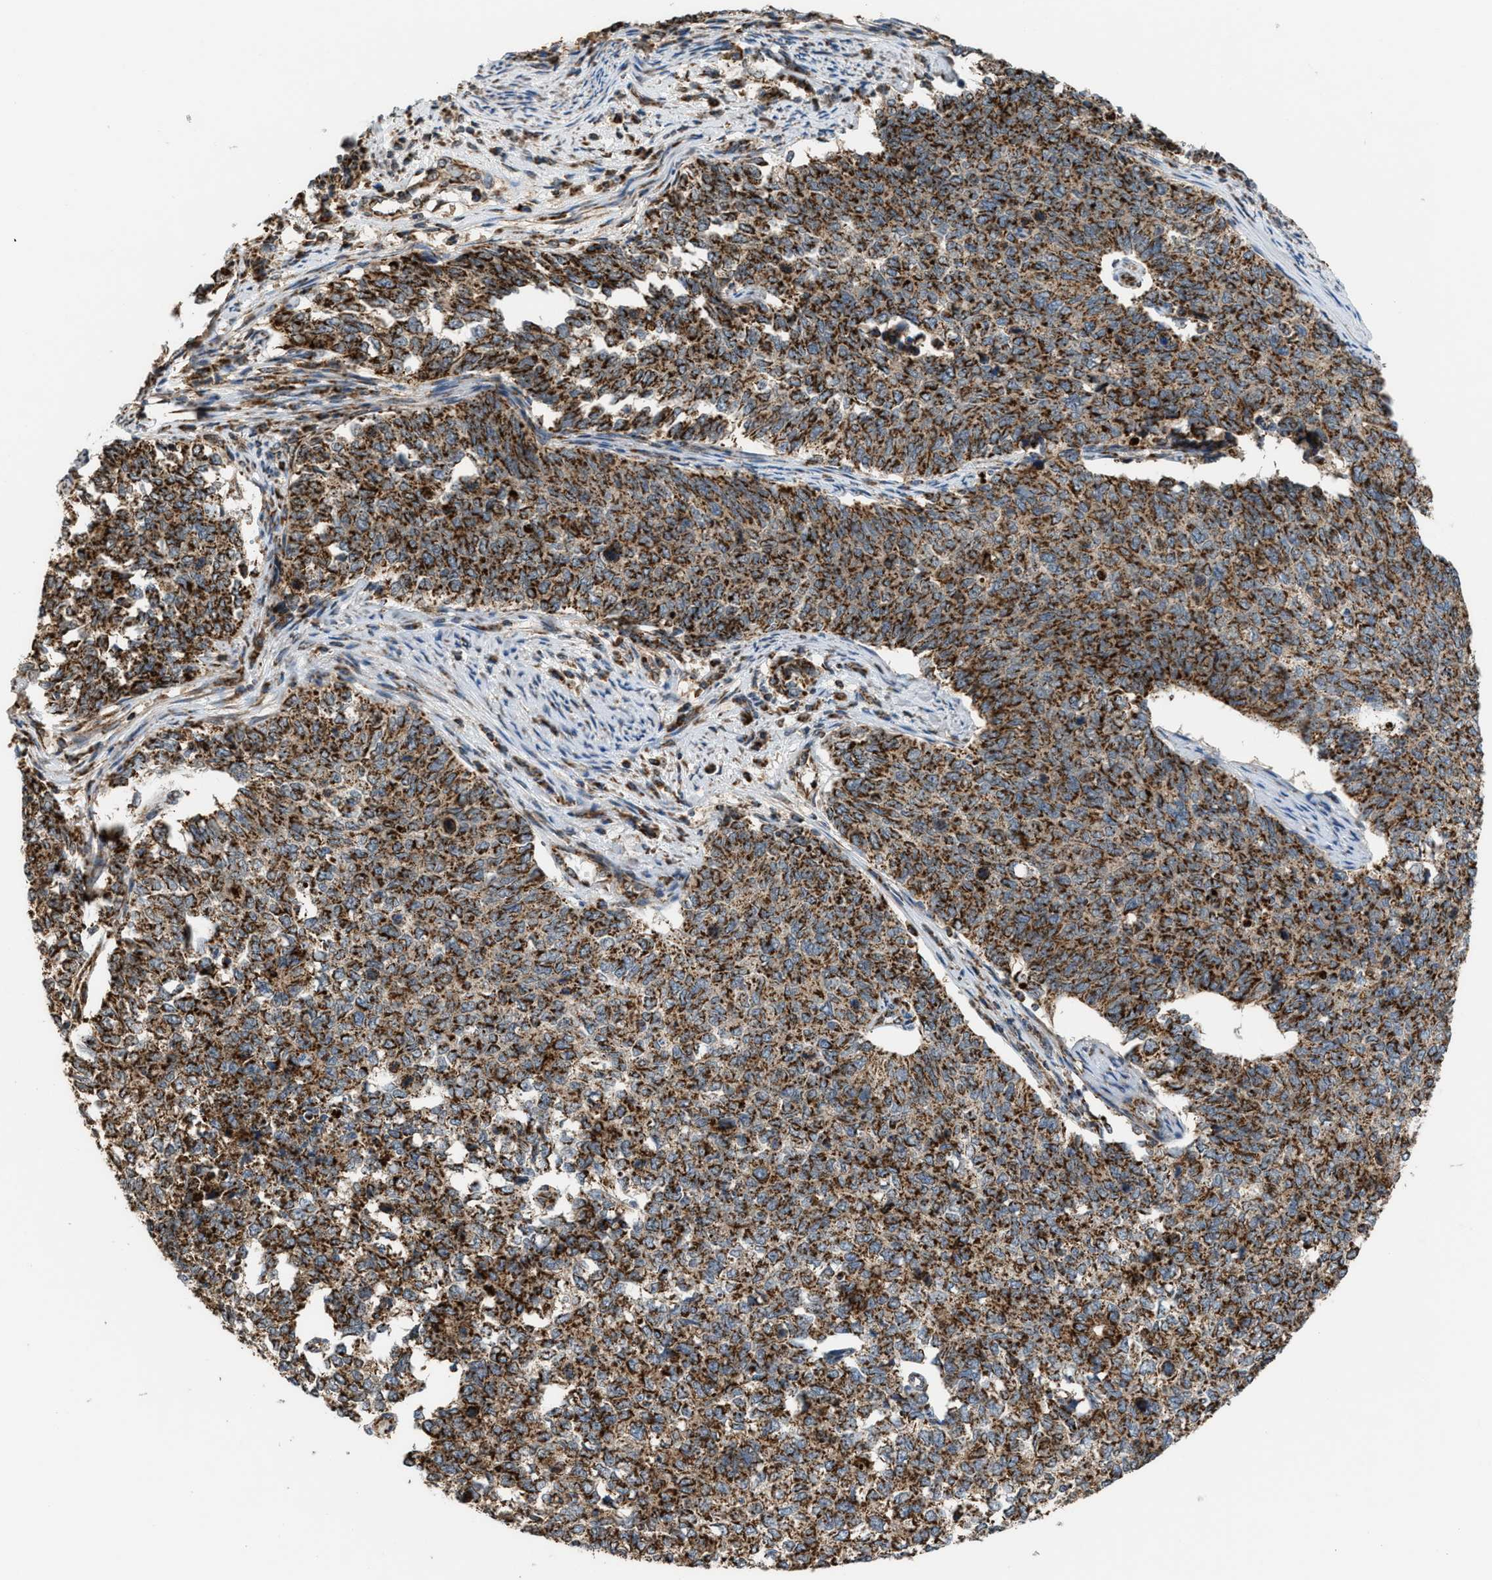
{"staining": {"intensity": "strong", "quantity": ">75%", "location": "cytoplasmic/membranous"}, "tissue": "cervical cancer", "cell_type": "Tumor cells", "image_type": "cancer", "snomed": [{"axis": "morphology", "description": "Squamous cell carcinoma, NOS"}, {"axis": "topography", "description": "Cervix"}], "caption": "This is a histology image of immunohistochemistry (IHC) staining of cervical cancer, which shows strong expression in the cytoplasmic/membranous of tumor cells.", "gene": "SGSM2", "patient": {"sex": "female", "age": 63}}